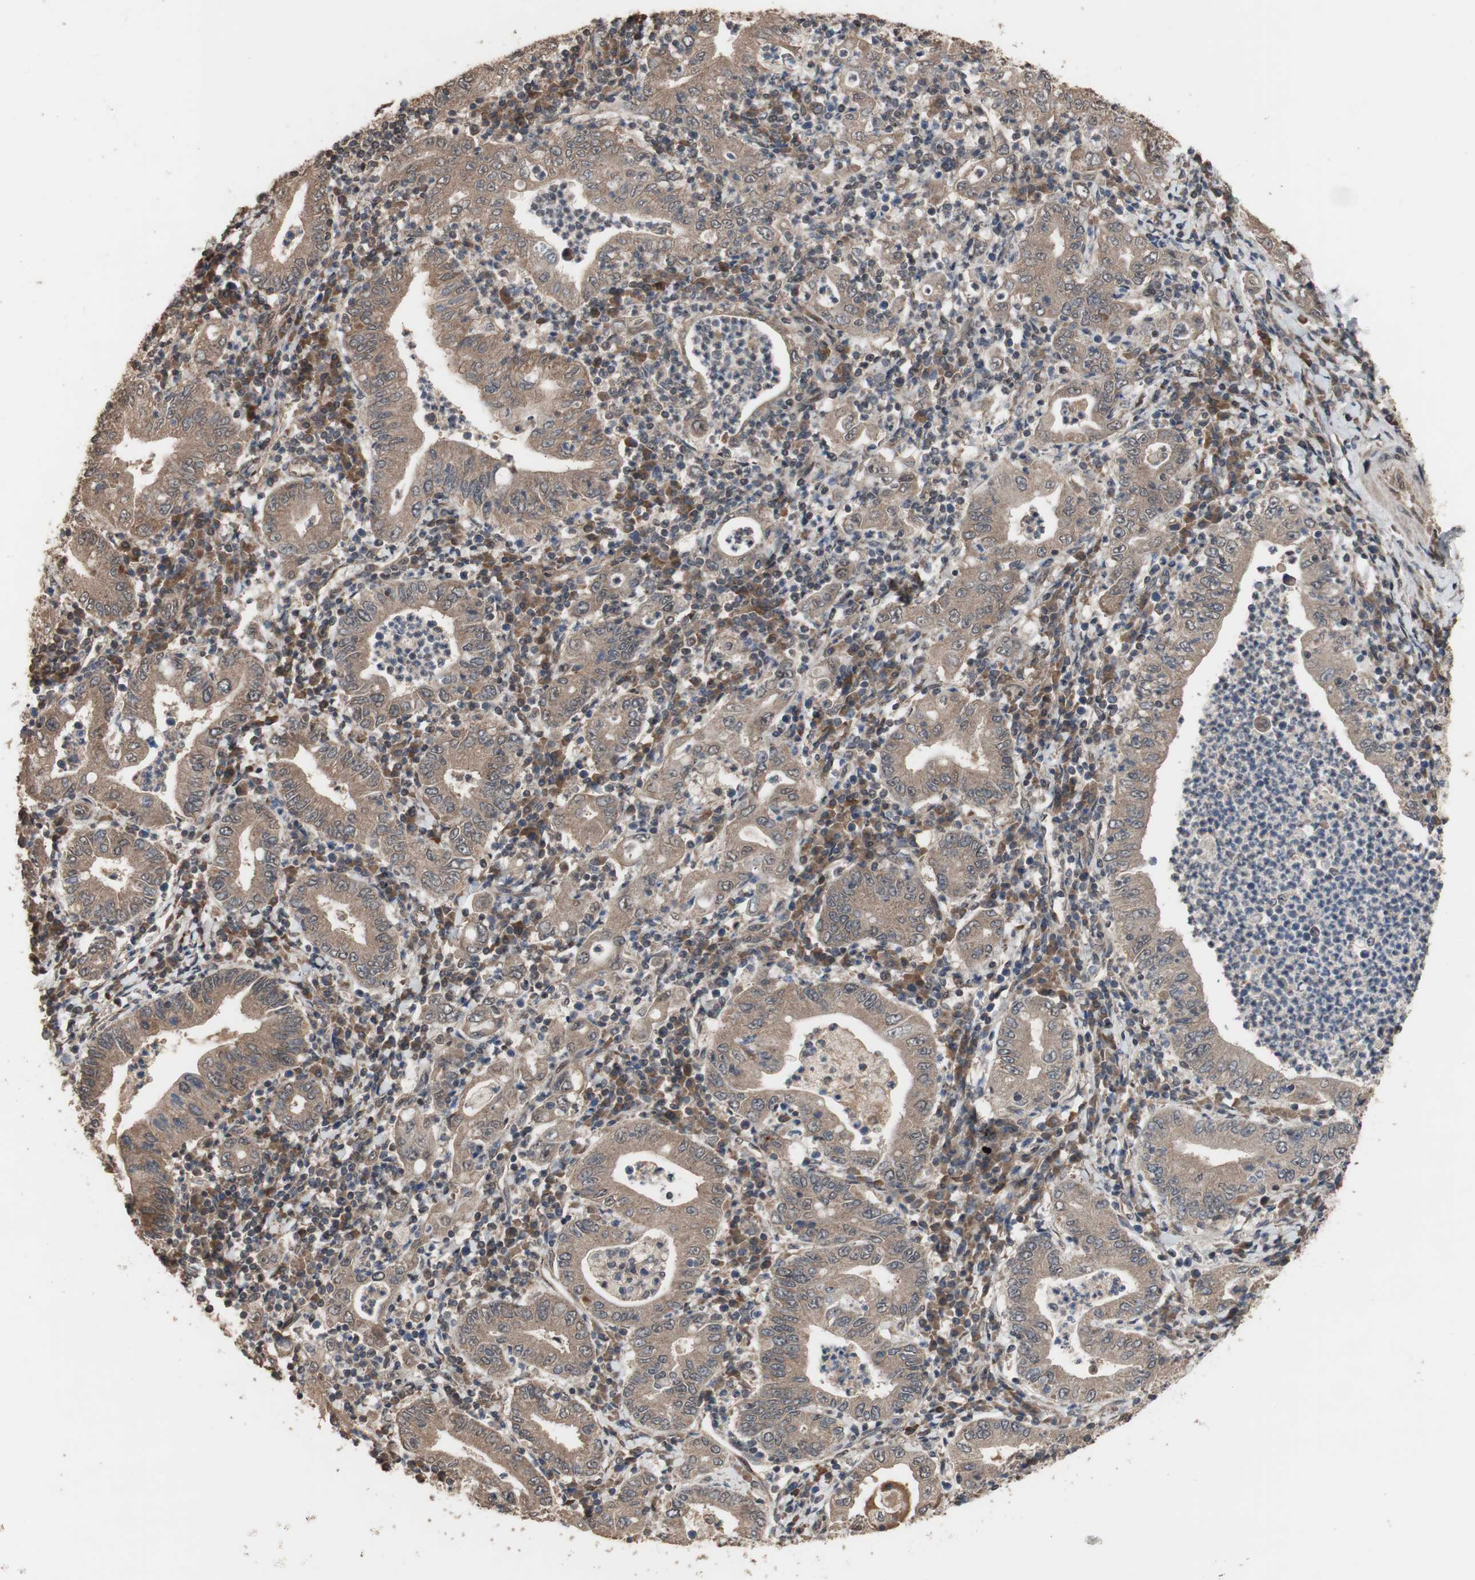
{"staining": {"intensity": "moderate", "quantity": ">75%", "location": "cytoplasmic/membranous"}, "tissue": "stomach cancer", "cell_type": "Tumor cells", "image_type": "cancer", "snomed": [{"axis": "morphology", "description": "Normal tissue, NOS"}, {"axis": "morphology", "description": "Adenocarcinoma, NOS"}, {"axis": "topography", "description": "Esophagus"}, {"axis": "topography", "description": "Stomach, upper"}, {"axis": "topography", "description": "Peripheral nerve tissue"}], "caption": "A brown stain highlights moderate cytoplasmic/membranous expression of a protein in stomach adenocarcinoma tumor cells. The protein of interest is stained brown, and the nuclei are stained in blue (DAB IHC with brightfield microscopy, high magnification).", "gene": "KANSL1", "patient": {"sex": "male", "age": 62}}